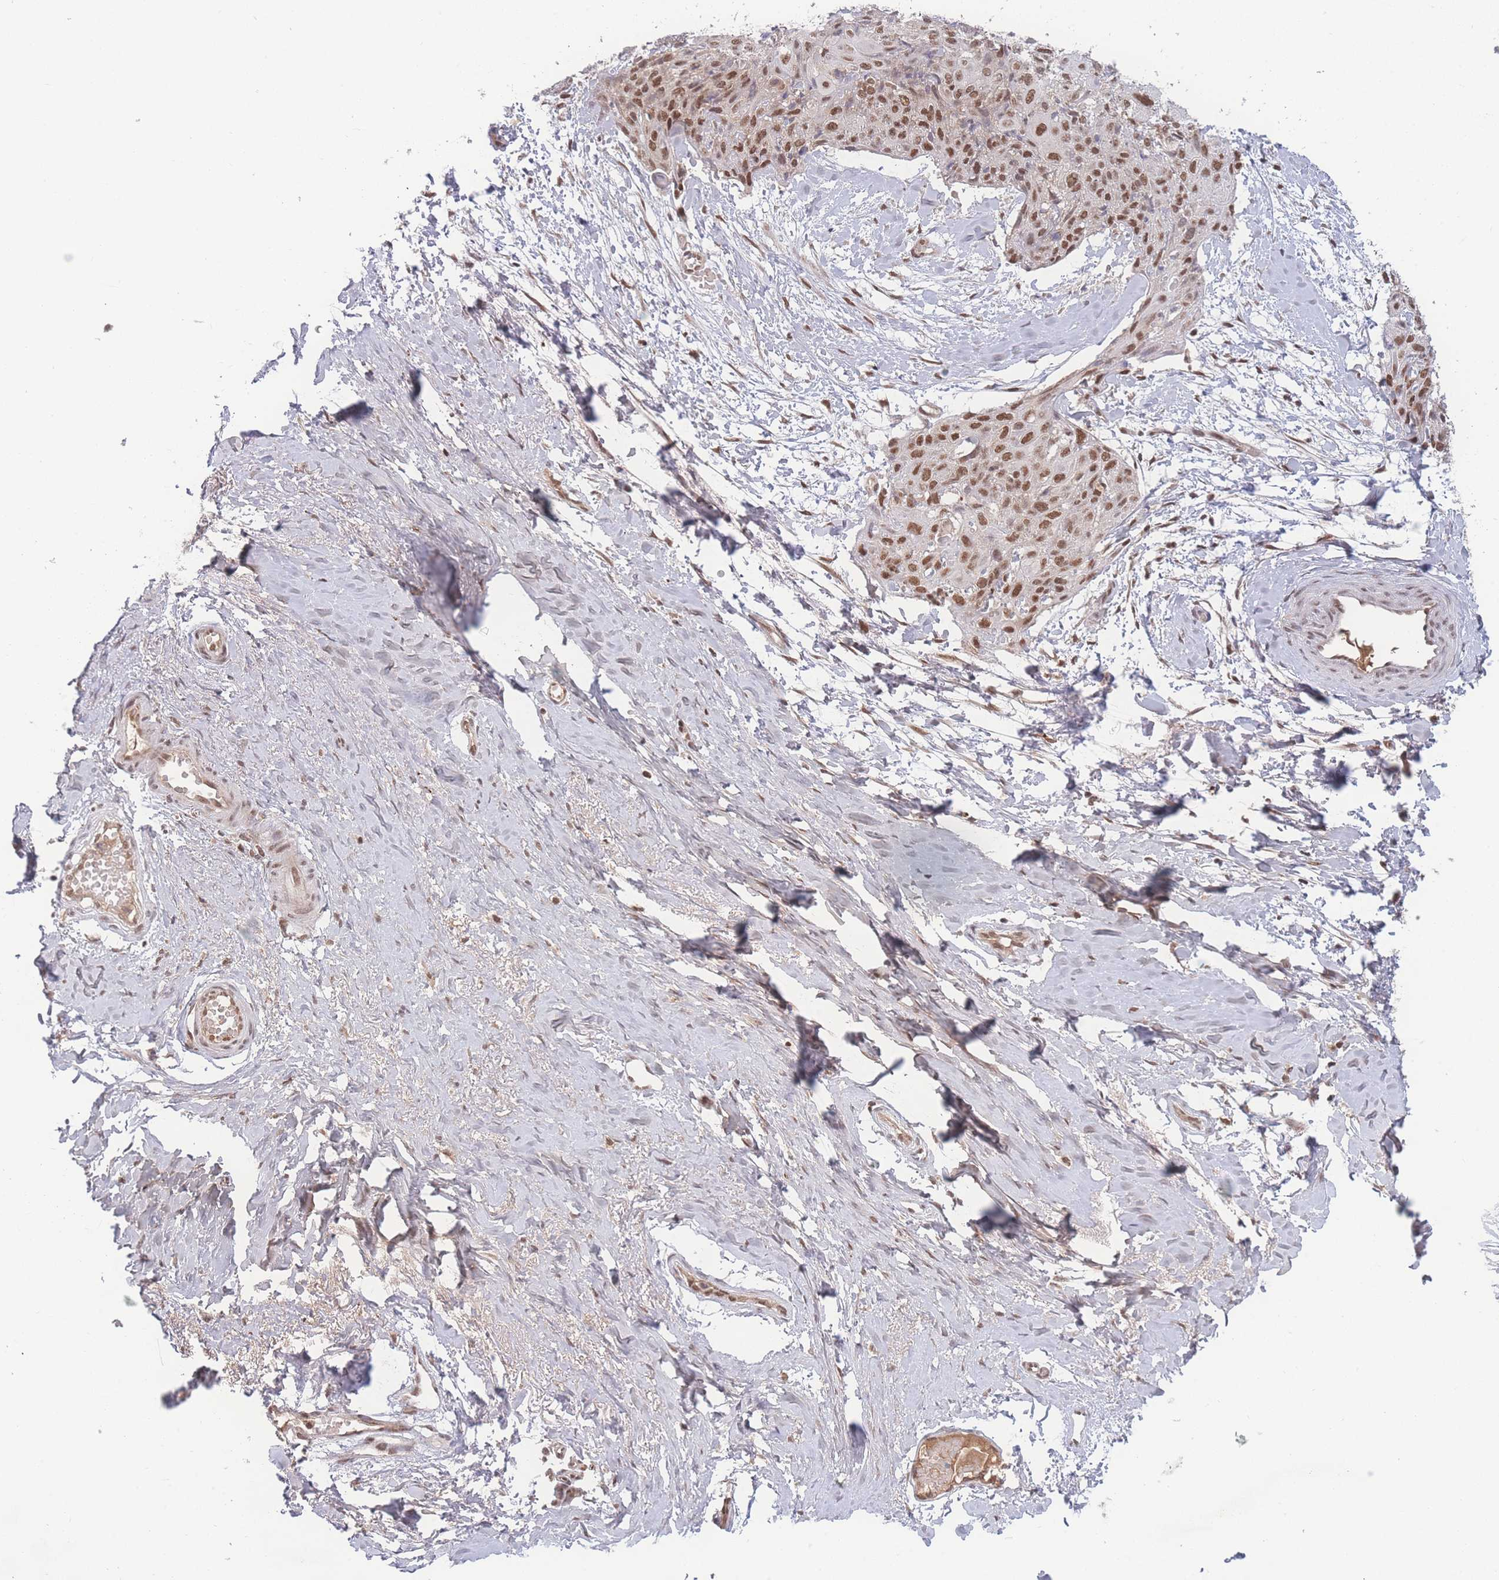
{"staining": {"intensity": "moderate", "quantity": ">75%", "location": "nuclear"}, "tissue": "skin cancer", "cell_type": "Tumor cells", "image_type": "cancer", "snomed": [{"axis": "morphology", "description": "Squamous cell carcinoma, NOS"}, {"axis": "topography", "description": "Skin"}, {"axis": "topography", "description": "Vulva"}], "caption": "The immunohistochemical stain shows moderate nuclear positivity in tumor cells of skin cancer (squamous cell carcinoma) tissue.", "gene": "RAVER1", "patient": {"sex": "female", "age": 85}}